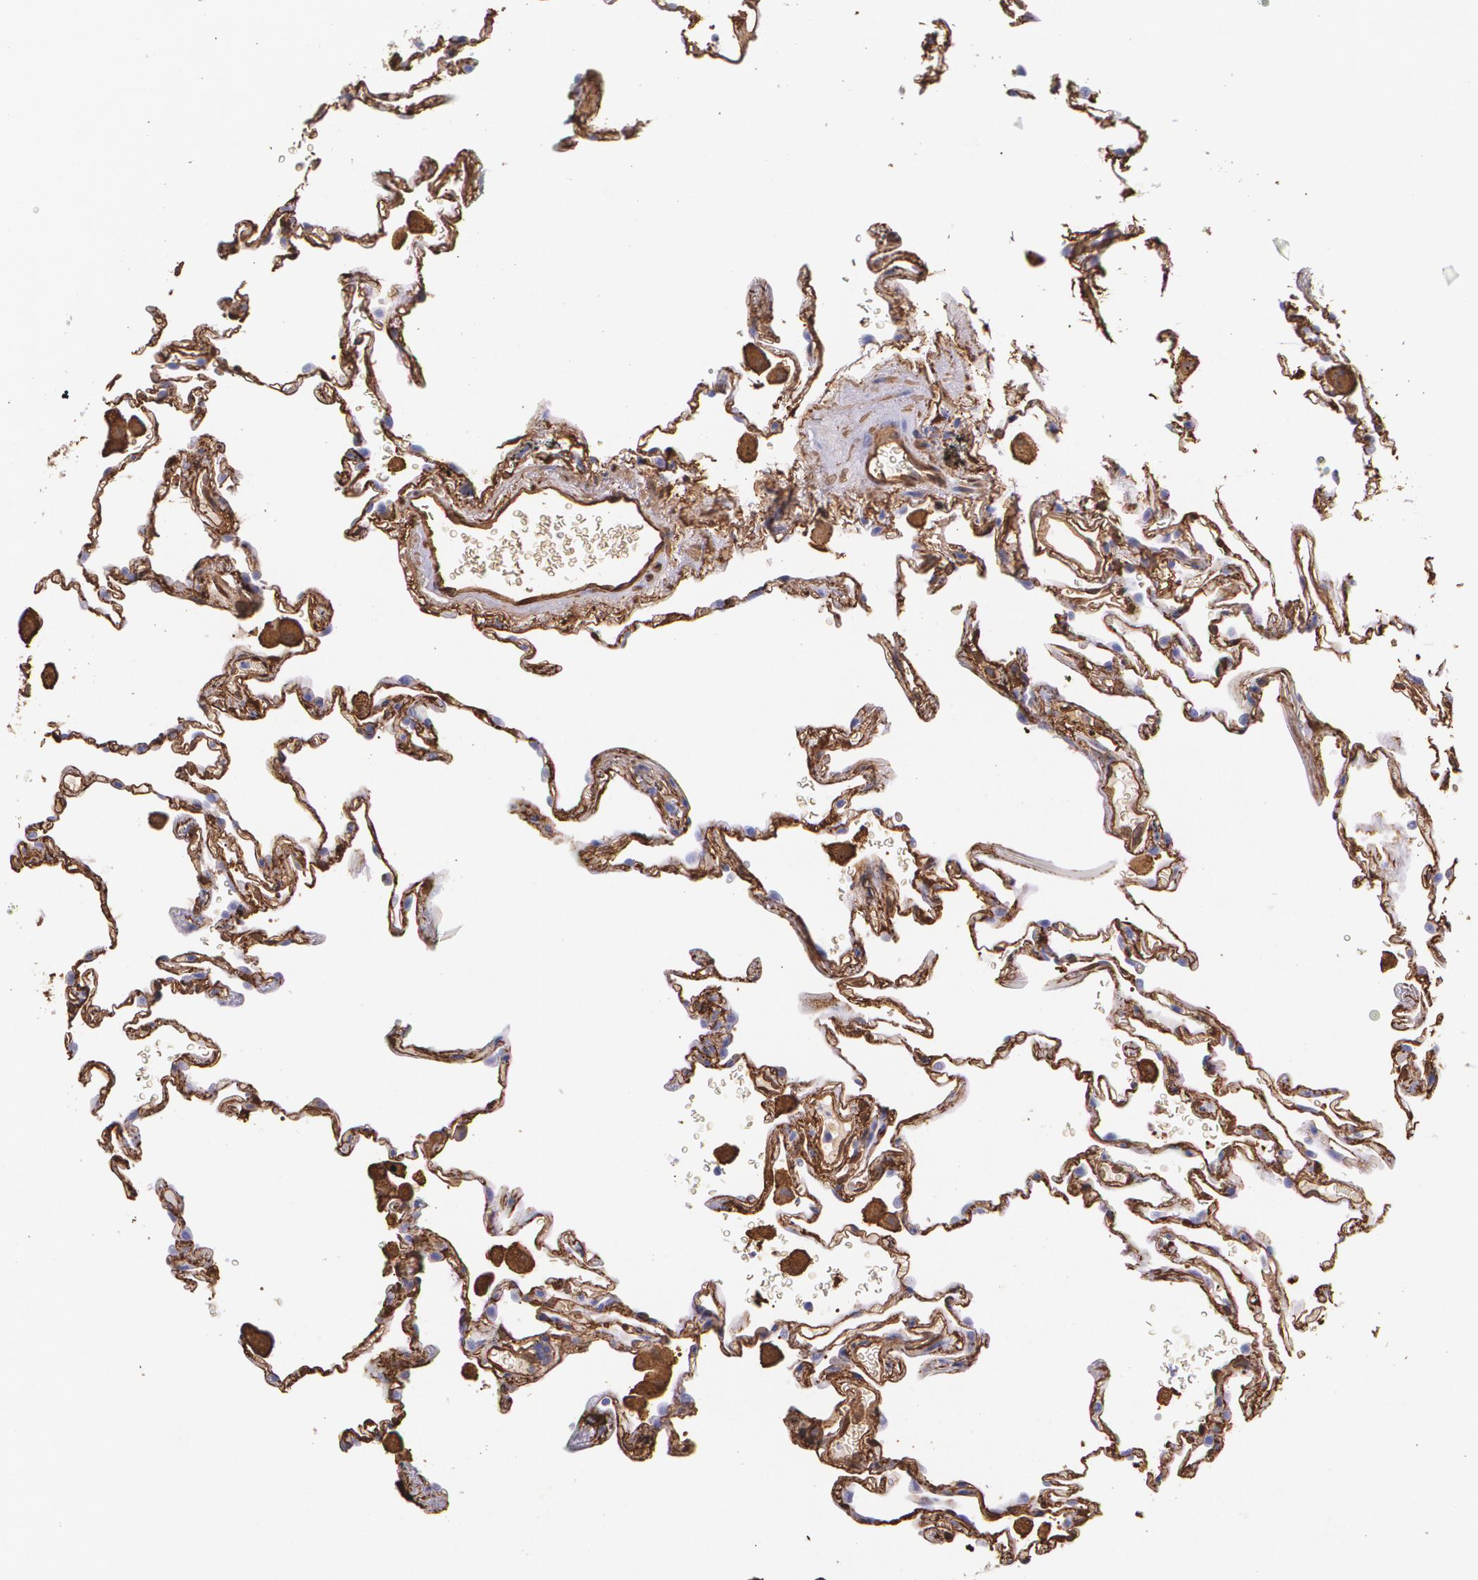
{"staining": {"intensity": "moderate", "quantity": ">75%", "location": "cytoplasmic/membranous"}, "tissue": "lung", "cell_type": "Alveolar cells", "image_type": "normal", "snomed": [{"axis": "morphology", "description": "Normal tissue, NOS"}, {"axis": "morphology", "description": "Inflammation, NOS"}, {"axis": "topography", "description": "Lung"}], "caption": "This is a photomicrograph of immunohistochemistry staining of benign lung, which shows moderate expression in the cytoplasmic/membranous of alveolar cells.", "gene": "MMP2", "patient": {"sex": "male", "age": 69}}